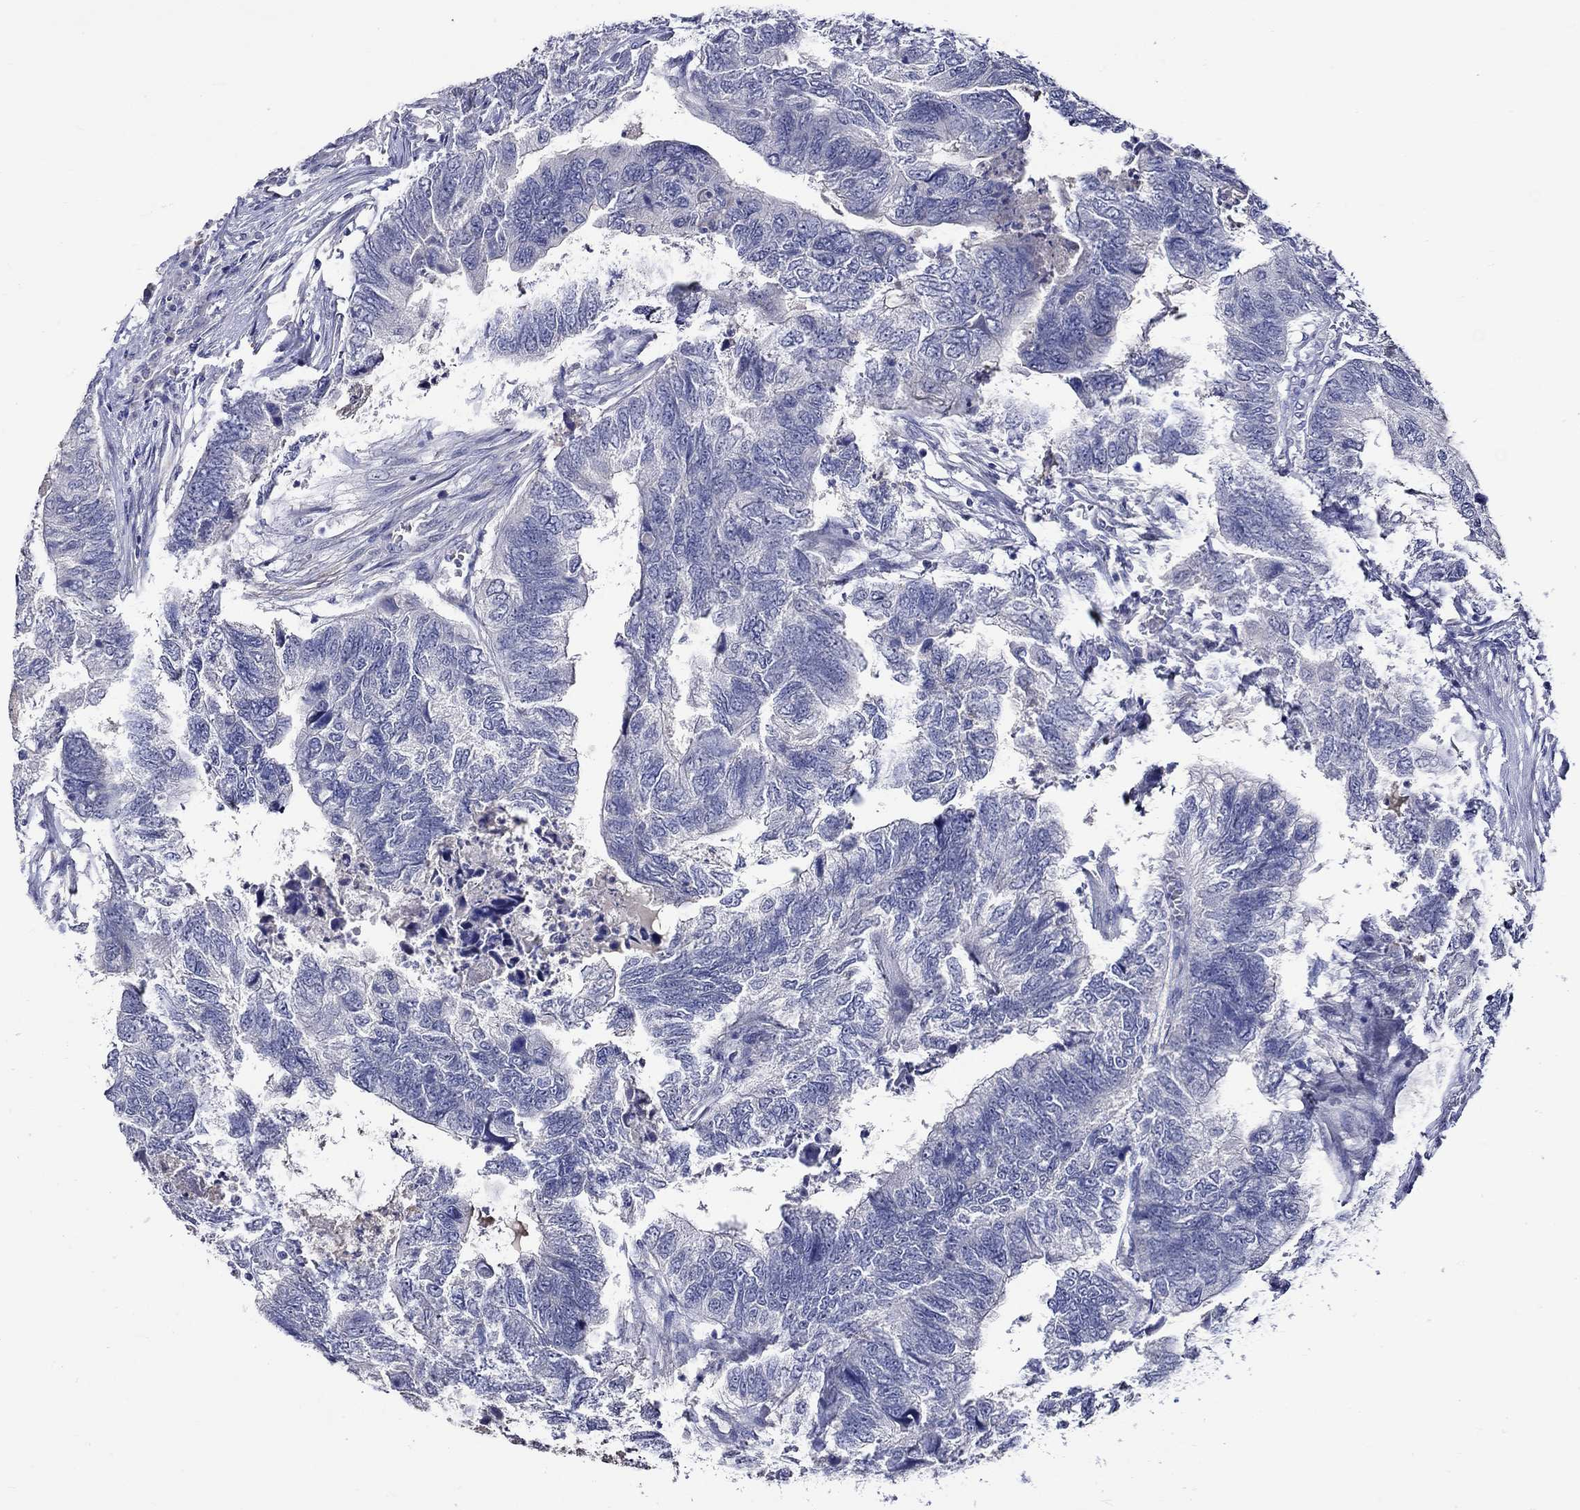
{"staining": {"intensity": "negative", "quantity": "none", "location": "none"}, "tissue": "colorectal cancer", "cell_type": "Tumor cells", "image_type": "cancer", "snomed": [{"axis": "morphology", "description": "Adenocarcinoma, NOS"}, {"axis": "topography", "description": "Colon"}], "caption": "Colorectal cancer was stained to show a protein in brown. There is no significant positivity in tumor cells.", "gene": "CRYAB", "patient": {"sex": "female", "age": 67}}